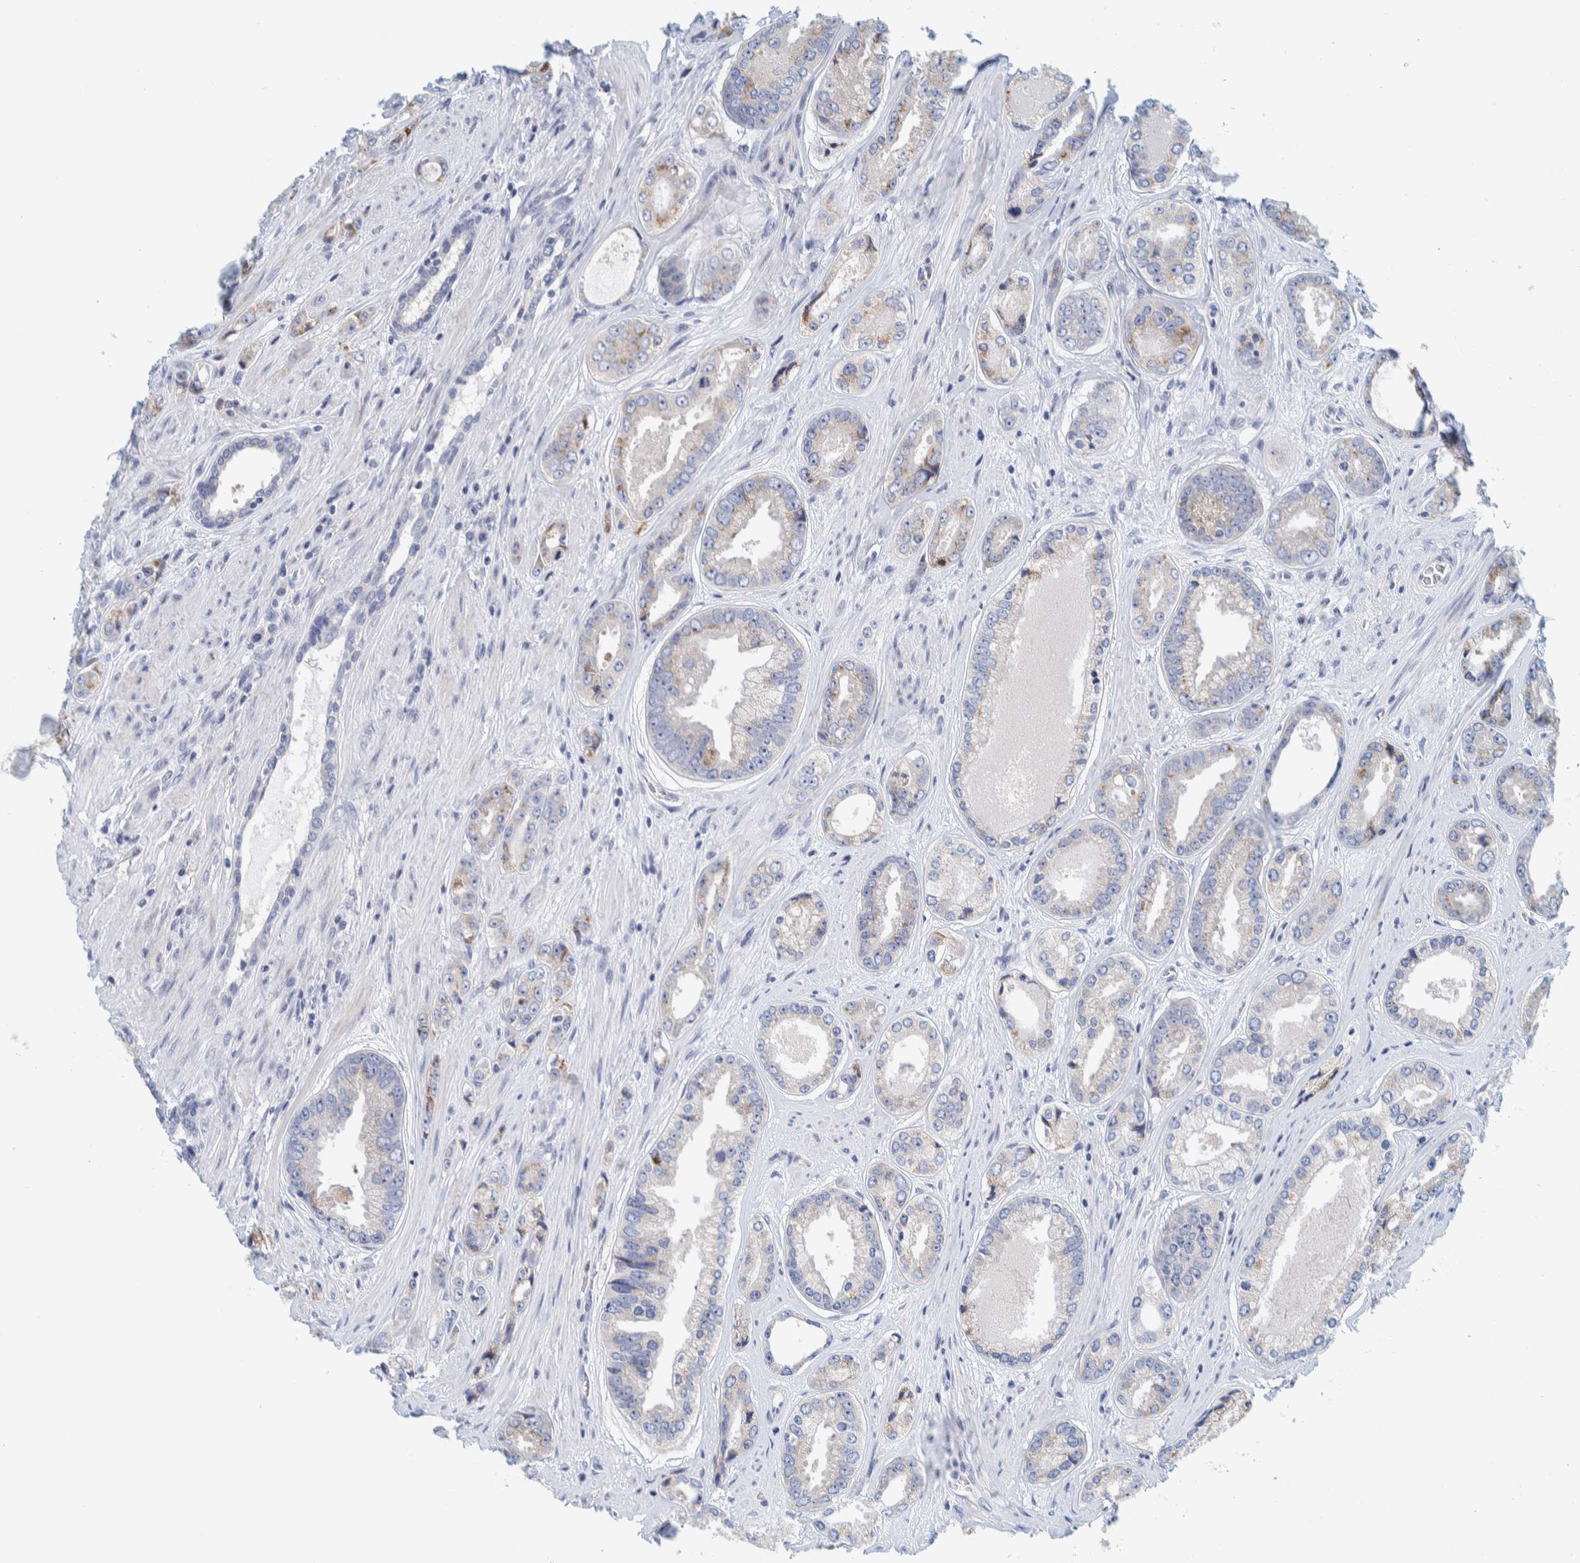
{"staining": {"intensity": "moderate", "quantity": "<25%", "location": "cytoplasmic/membranous"}, "tissue": "prostate cancer", "cell_type": "Tumor cells", "image_type": "cancer", "snomed": [{"axis": "morphology", "description": "Adenocarcinoma, High grade"}, {"axis": "topography", "description": "Prostate"}], "caption": "IHC (DAB) staining of human prostate high-grade adenocarcinoma displays moderate cytoplasmic/membranous protein positivity in about <25% of tumor cells.", "gene": "MOG", "patient": {"sex": "male", "age": 61}}